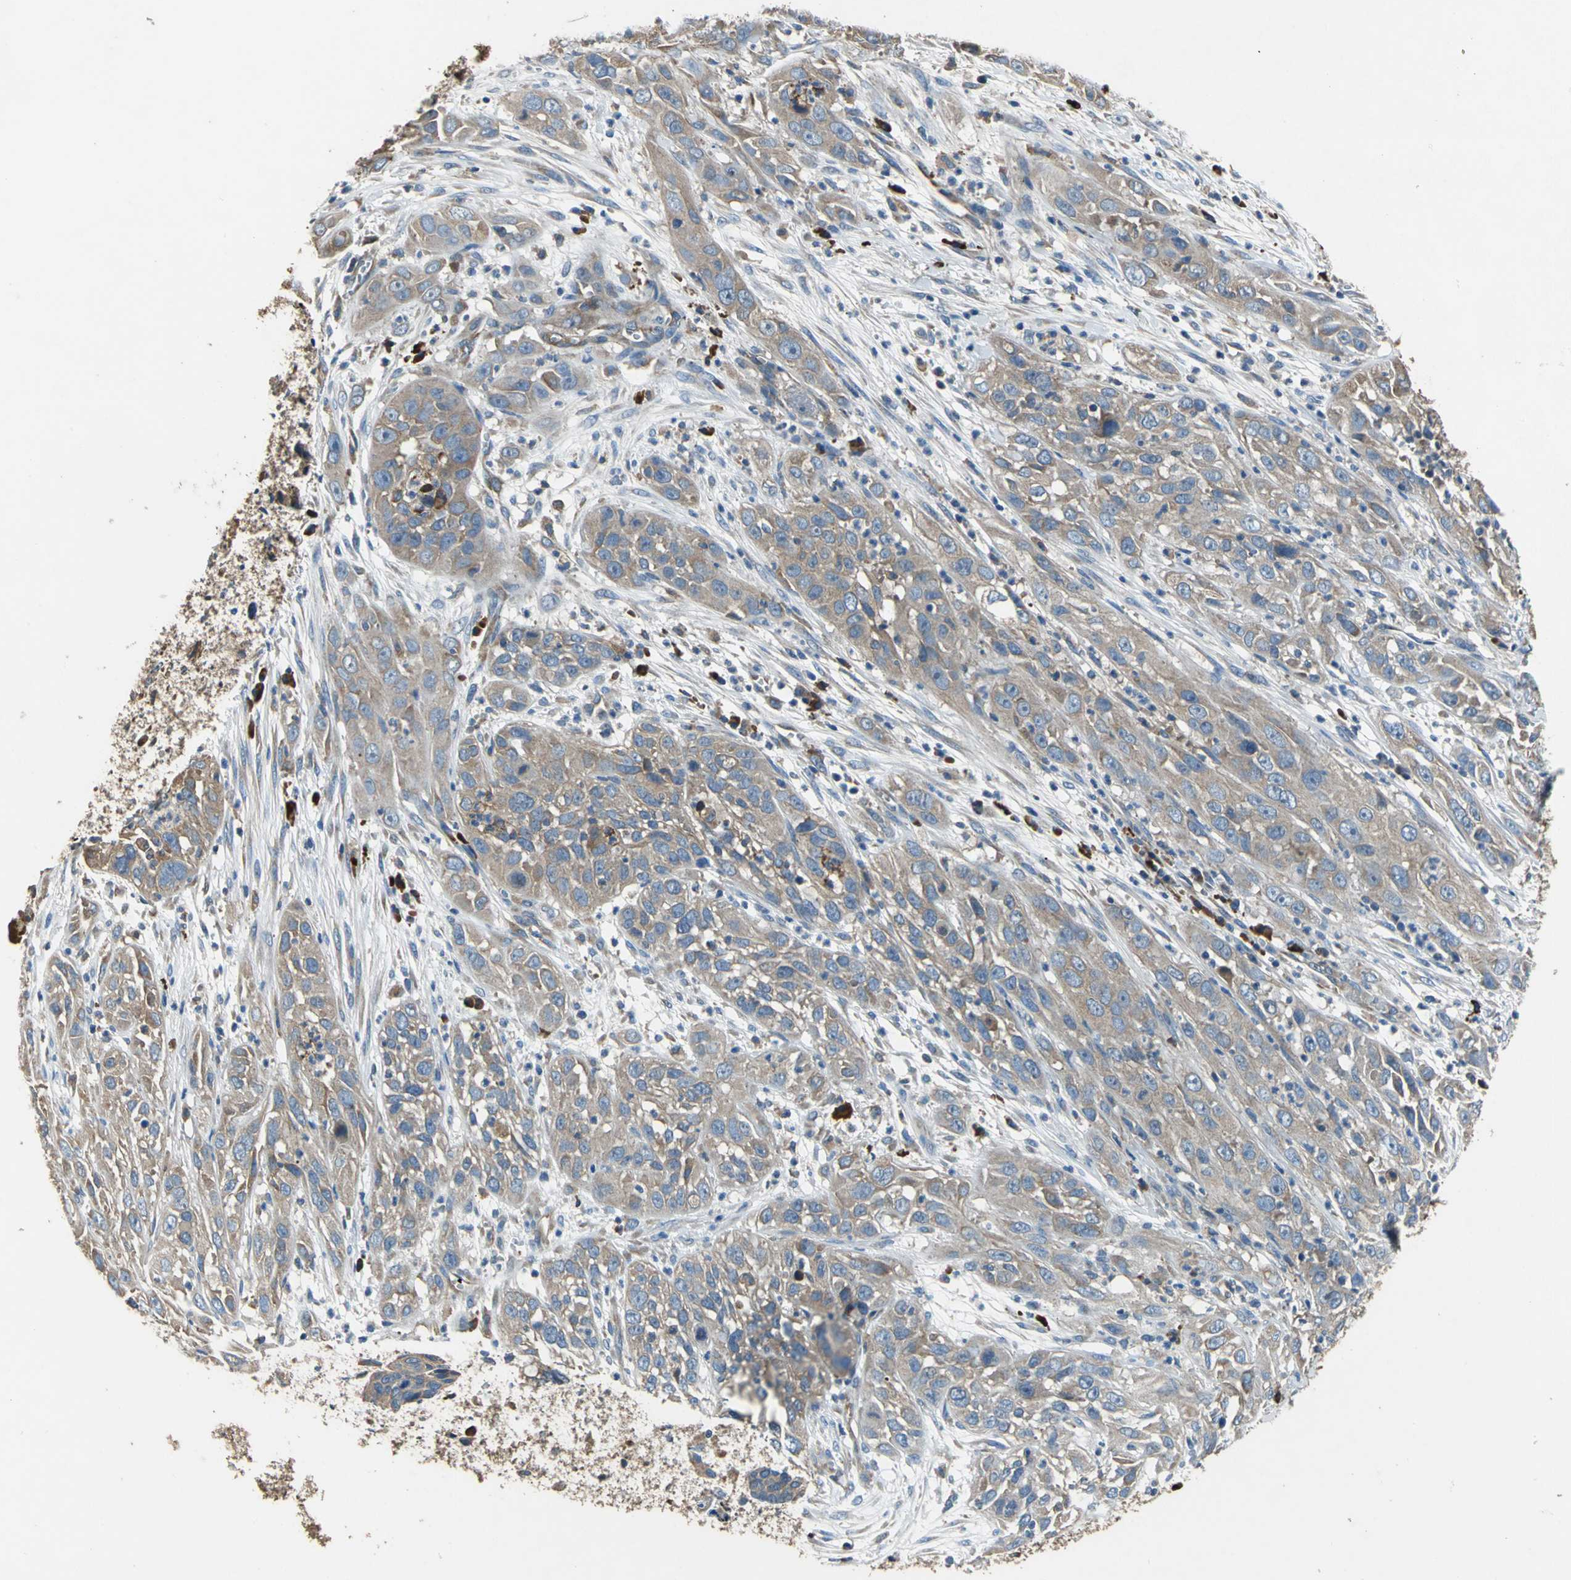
{"staining": {"intensity": "moderate", "quantity": ">75%", "location": "cytoplasmic/membranous"}, "tissue": "cervical cancer", "cell_type": "Tumor cells", "image_type": "cancer", "snomed": [{"axis": "morphology", "description": "Squamous cell carcinoma, NOS"}, {"axis": "topography", "description": "Cervix"}], "caption": "Protein staining exhibits moderate cytoplasmic/membranous positivity in about >75% of tumor cells in cervical squamous cell carcinoma.", "gene": "HEPH", "patient": {"sex": "female", "age": 32}}